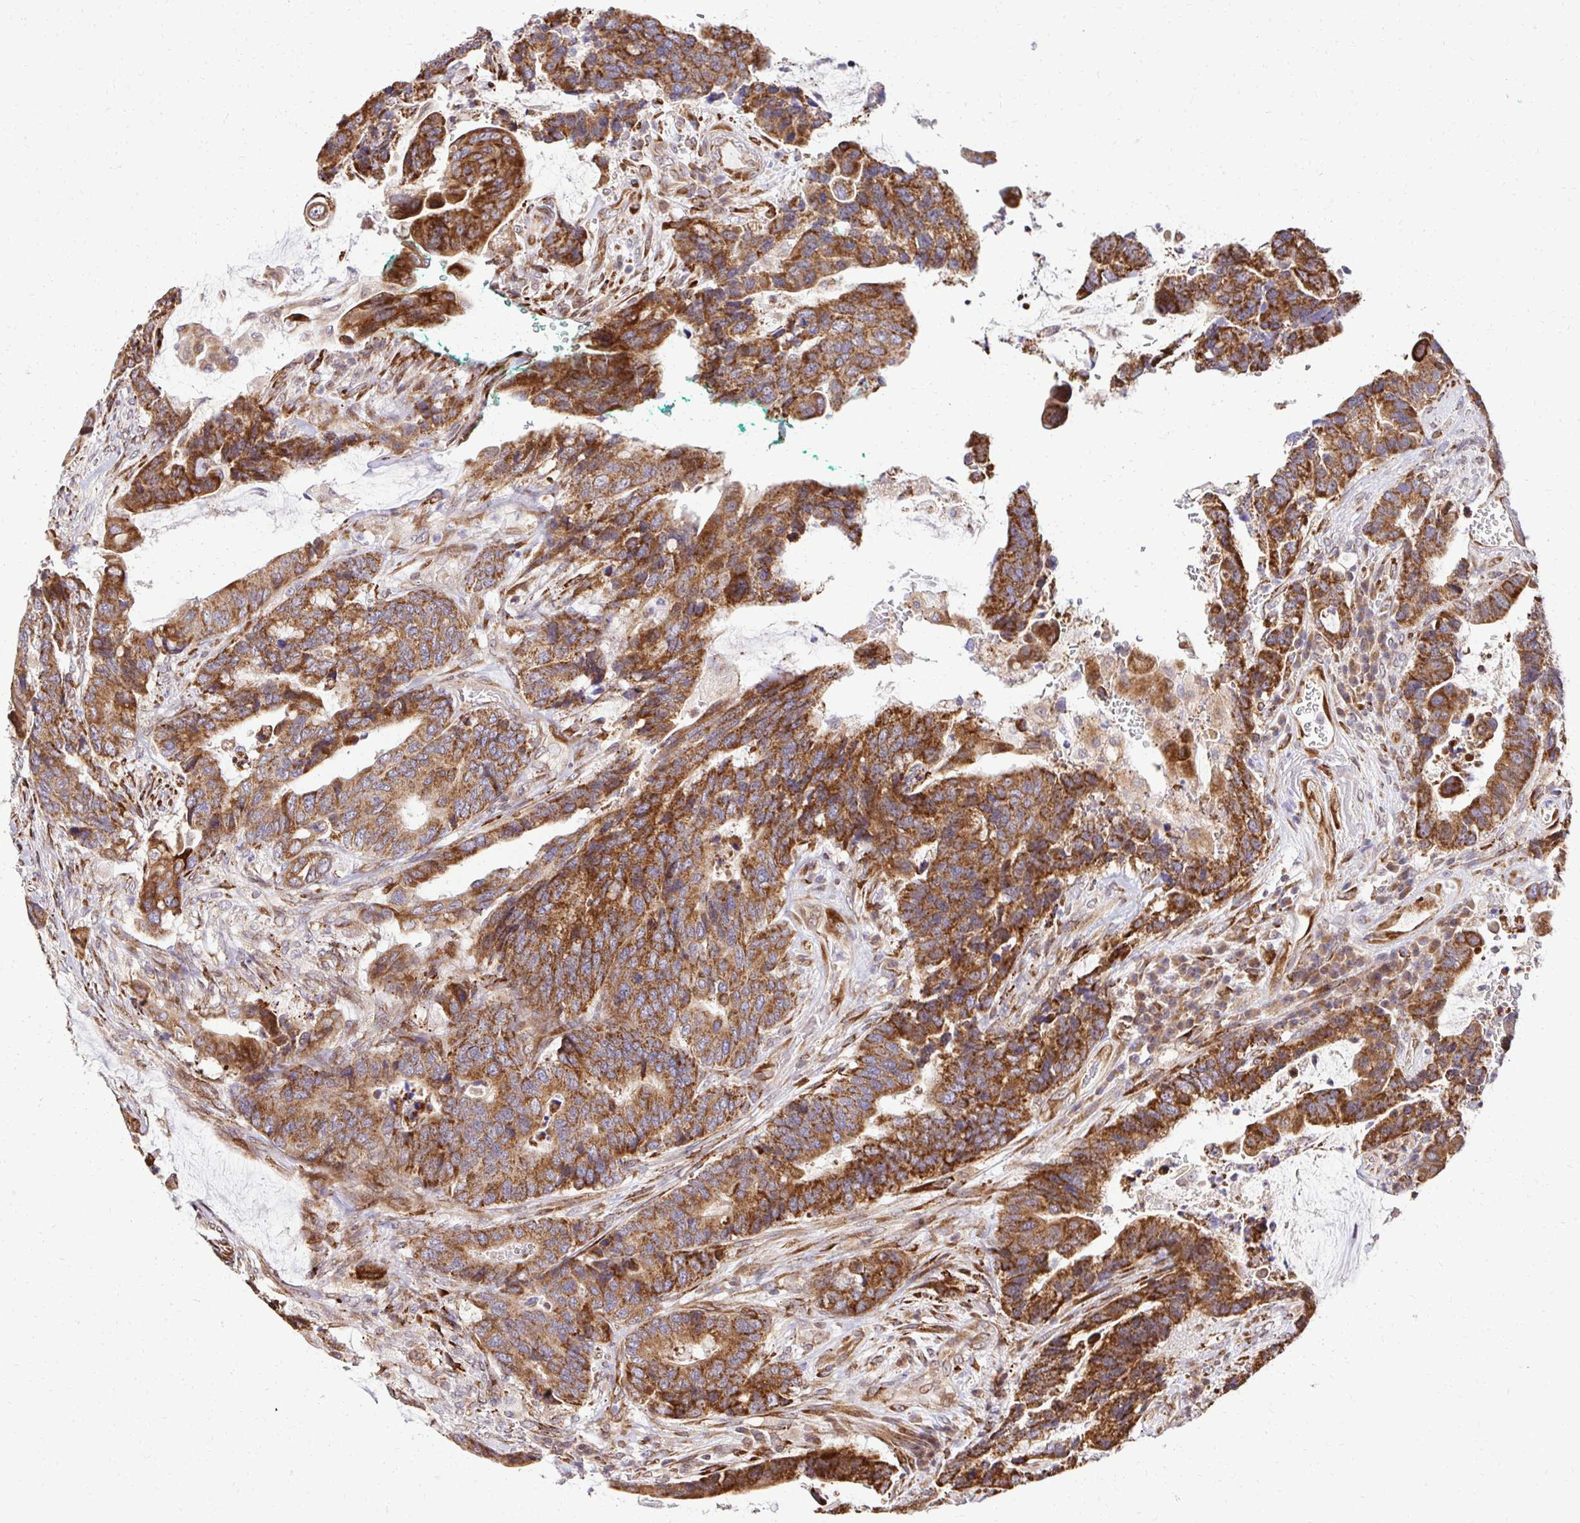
{"staining": {"intensity": "moderate", "quantity": ">75%", "location": "cytoplasmic/membranous"}, "tissue": "colorectal cancer", "cell_type": "Tumor cells", "image_type": "cancer", "snomed": [{"axis": "morphology", "description": "Adenocarcinoma, NOS"}, {"axis": "topography", "description": "Rectum"}], "caption": "A medium amount of moderate cytoplasmic/membranous staining is seen in about >75% of tumor cells in adenocarcinoma (colorectal) tissue.", "gene": "HPS1", "patient": {"sex": "female", "age": 59}}